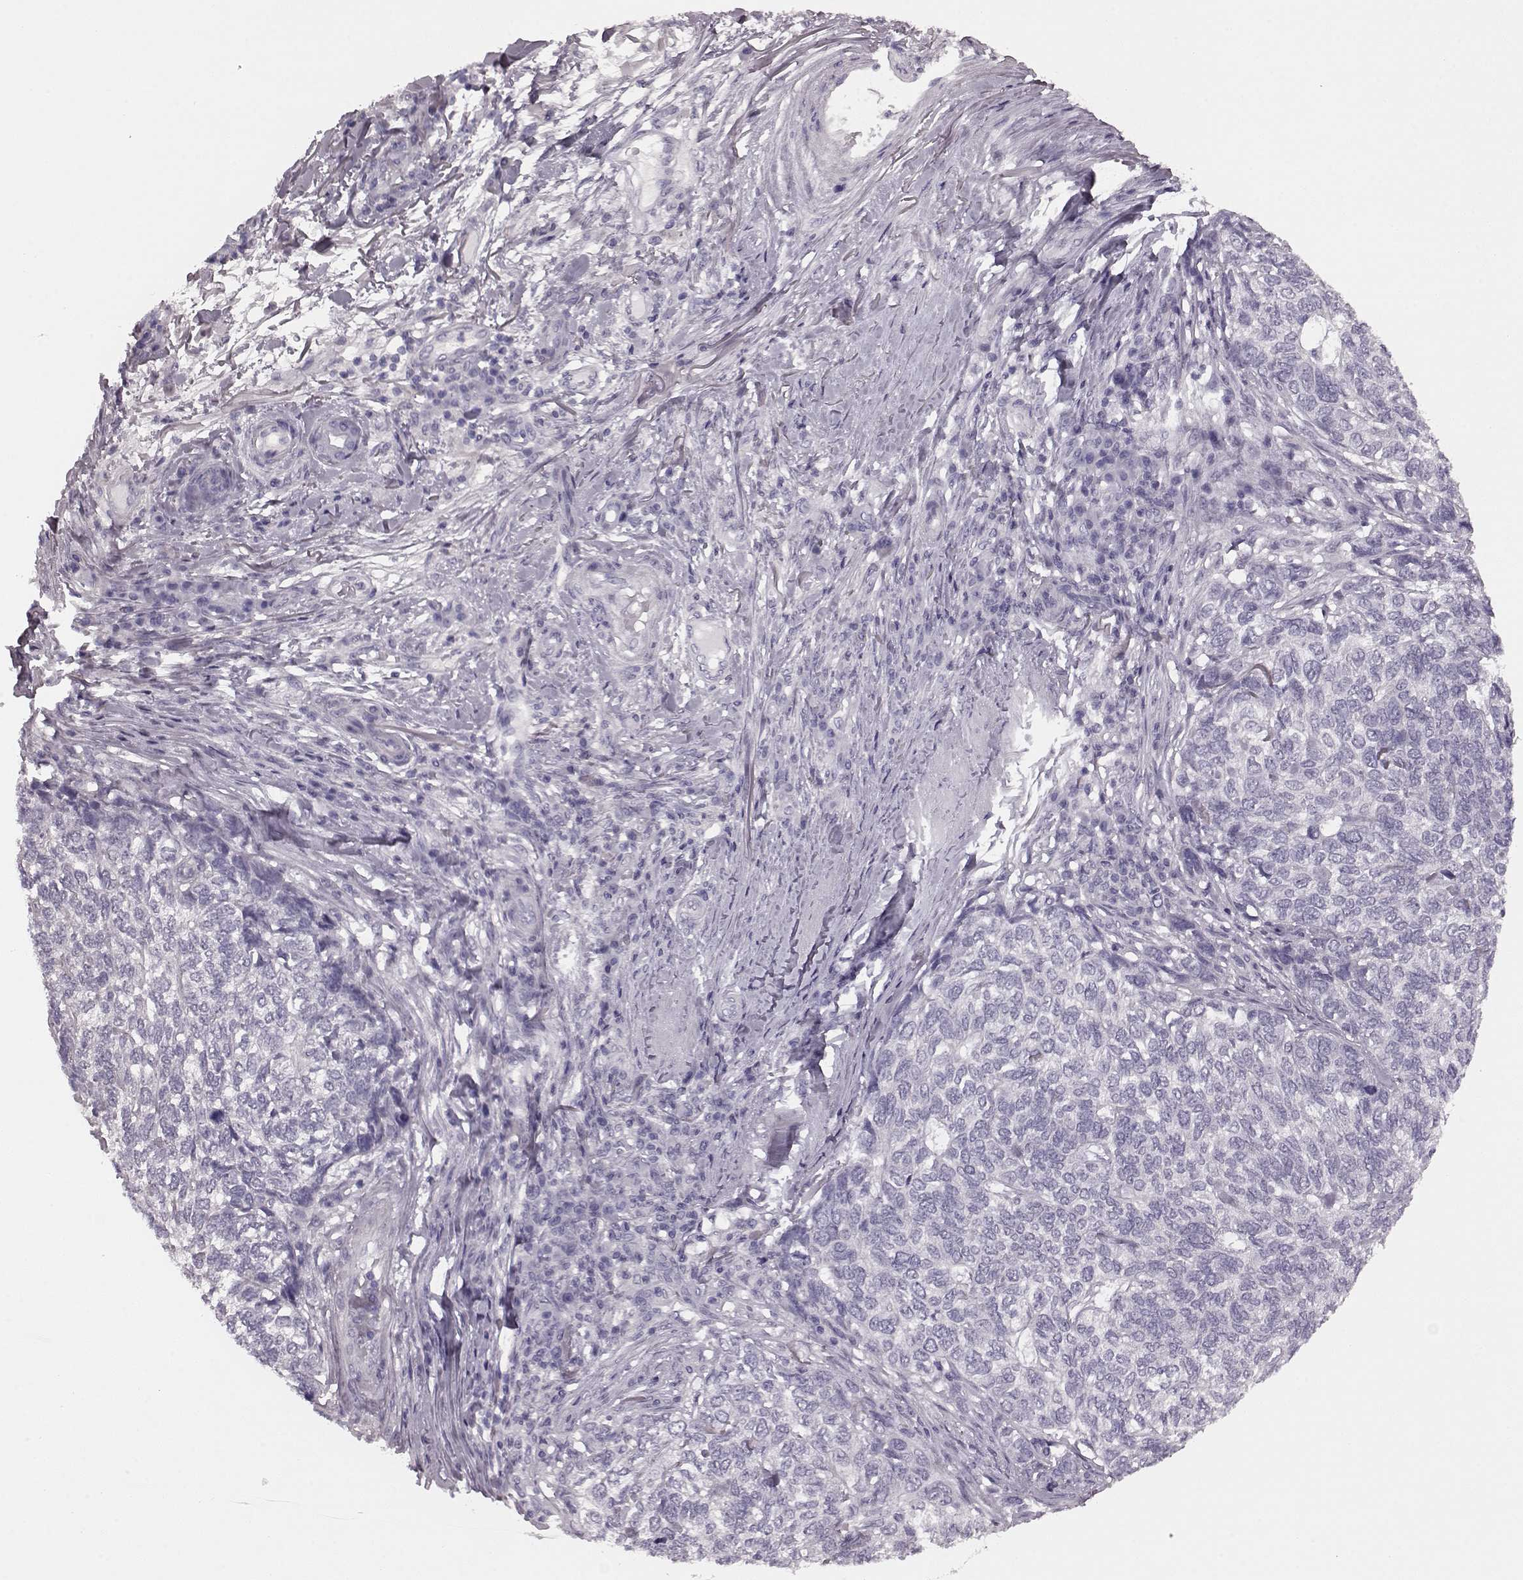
{"staining": {"intensity": "negative", "quantity": "none", "location": "none"}, "tissue": "skin cancer", "cell_type": "Tumor cells", "image_type": "cancer", "snomed": [{"axis": "morphology", "description": "Basal cell carcinoma"}, {"axis": "topography", "description": "Skin"}], "caption": "Immunohistochemistry histopathology image of neoplastic tissue: skin cancer stained with DAB (3,3'-diaminobenzidine) exhibits no significant protein staining in tumor cells. (Stains: DAB immunohistochemistry with hematoxylin counter stain, Microscopy: brightfield microscopy at high magnification).", "gene": "CRYBA2", "patient": {"sex": "female", "age": 65}}